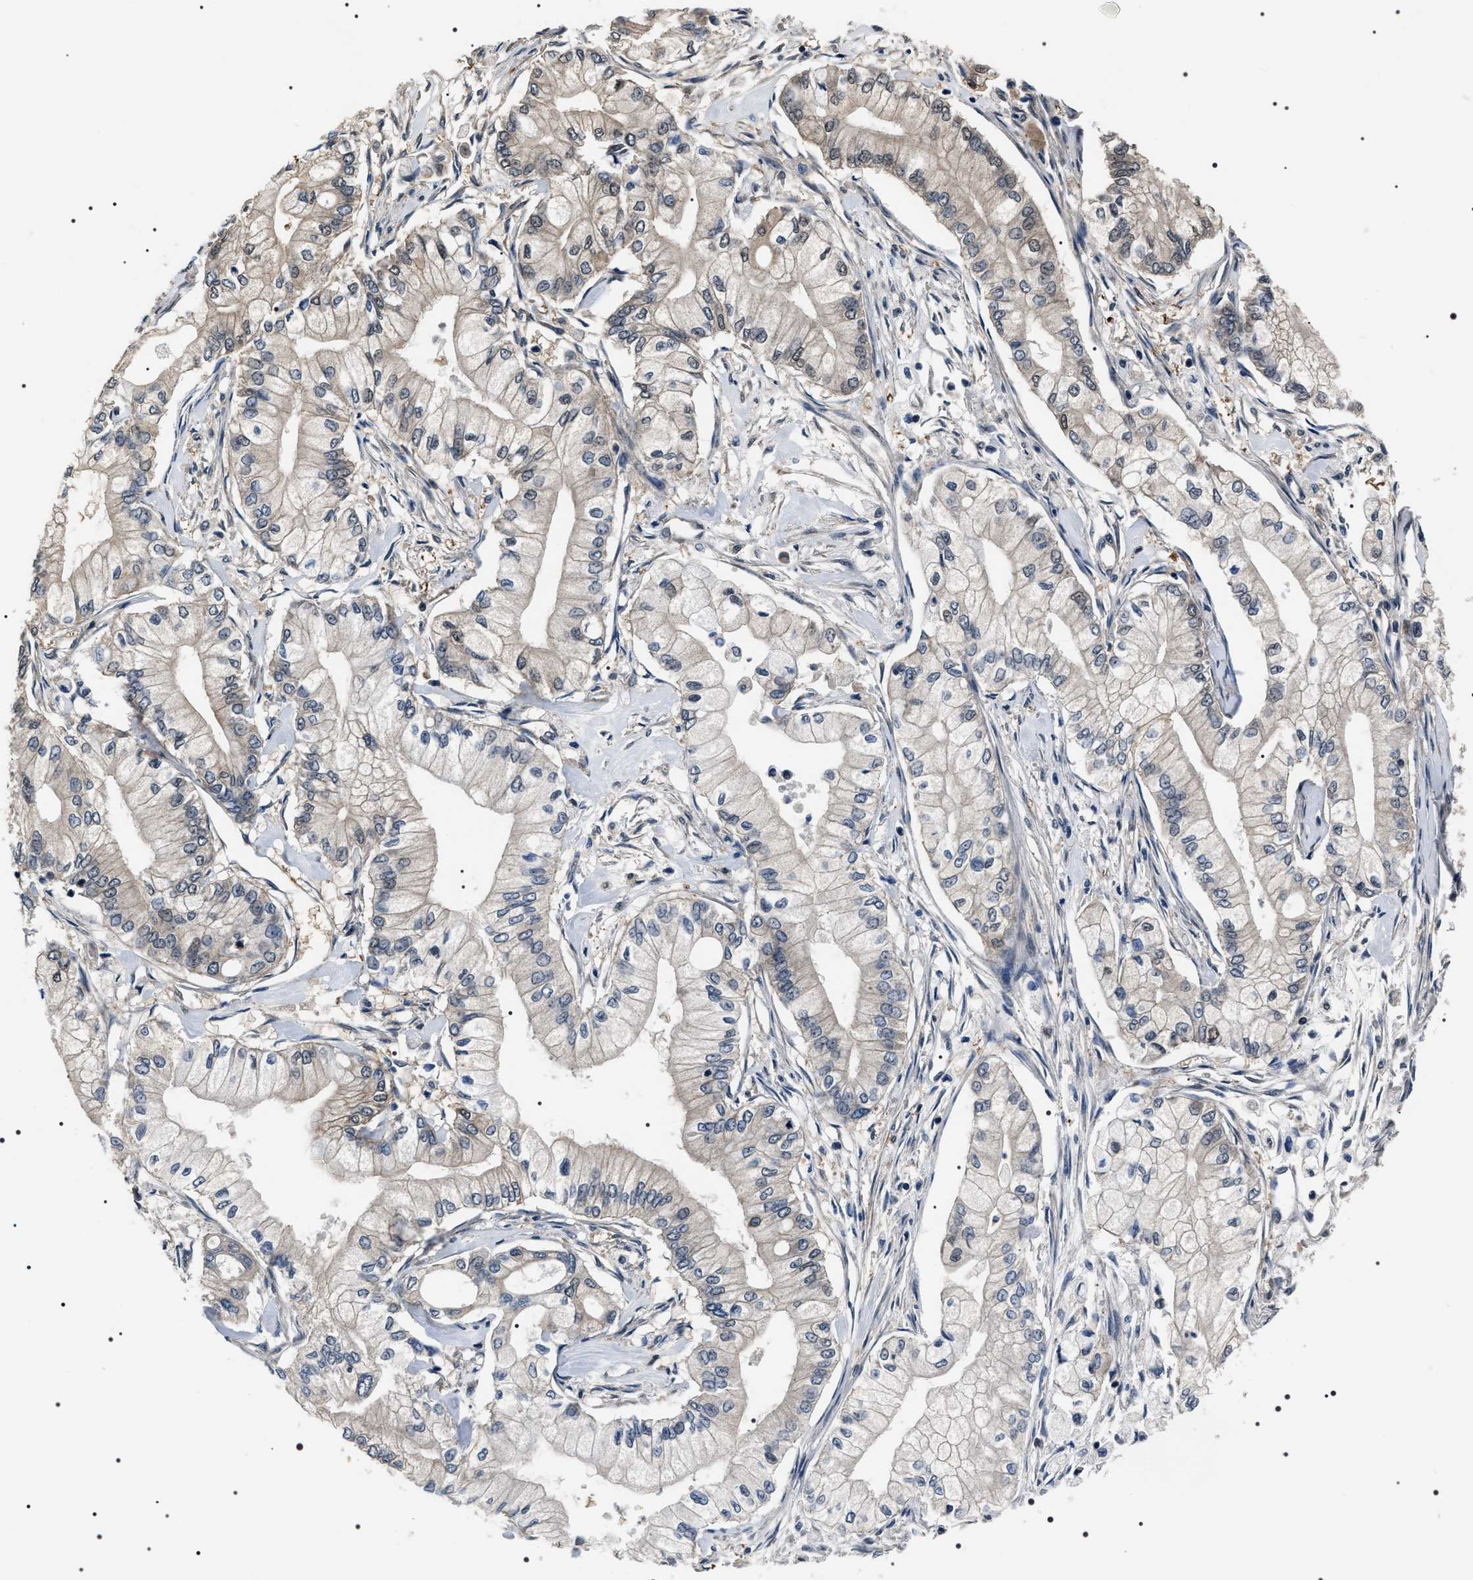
{"staining": {"intensity": "negative", "quantity": "none", "location": "none"}, "tissue": "pancreatic cancer", "cell_type": "Tumor cells", "image_type": "cancer", "snomed": [{"axis": "morphology", "description": "Adenocarcinoma, NOS"}, {"axis": "topography", "description": "Pancreas"}], "caption": "Tumor cells are negative for brown protein staining in pancreatic cancer. The staining was performed using DAB to visualize the protein expression in brown, while the nuclei were stained in blue with hematoxylin (Magnification: 20x).", "gene": "SIPA1", "patient": {"sex": "male", "age": 70}}